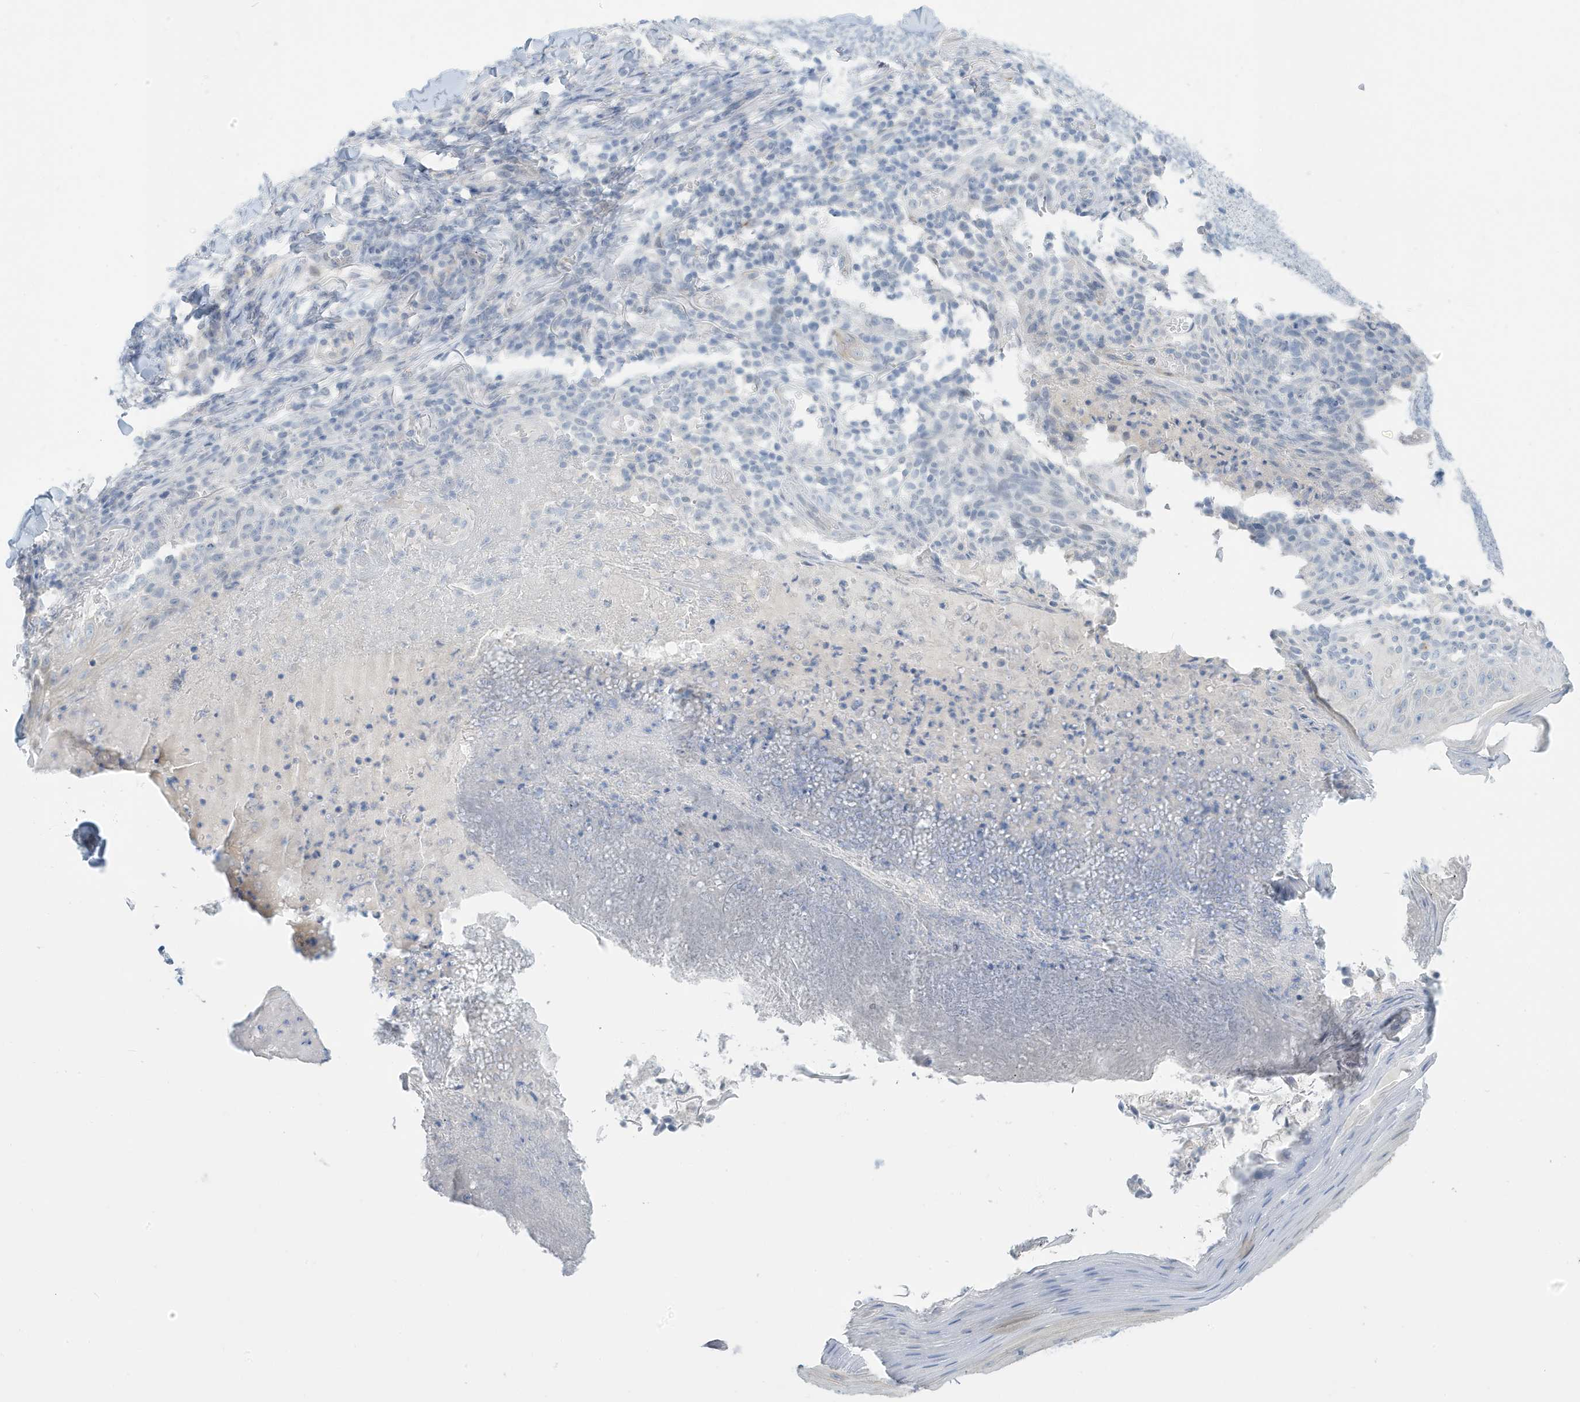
{"staining": {"intensity": "negative", "quantity": "none", "location": "none"}, "tissue": "skin cancer", "cell_type": "Tumor cells", "image_type": "cancer", "snomed": [{"axis": "morphology", "description": "Normal tissue, NOS"}, {"axis": "morphology", "description": "Basal cell carcinoma"}, {"axis": "topography", "description": "Skin"}], "caption": "Immunohistochemistry (IHC) of human skin cancer exhibits no staining in tumor cells. (Brightfield microscopy of DAB immunohistochemistry (IHC) at high magnification).", "gene": "PERM1", "patient": {"sex": "male", "age": 50}}